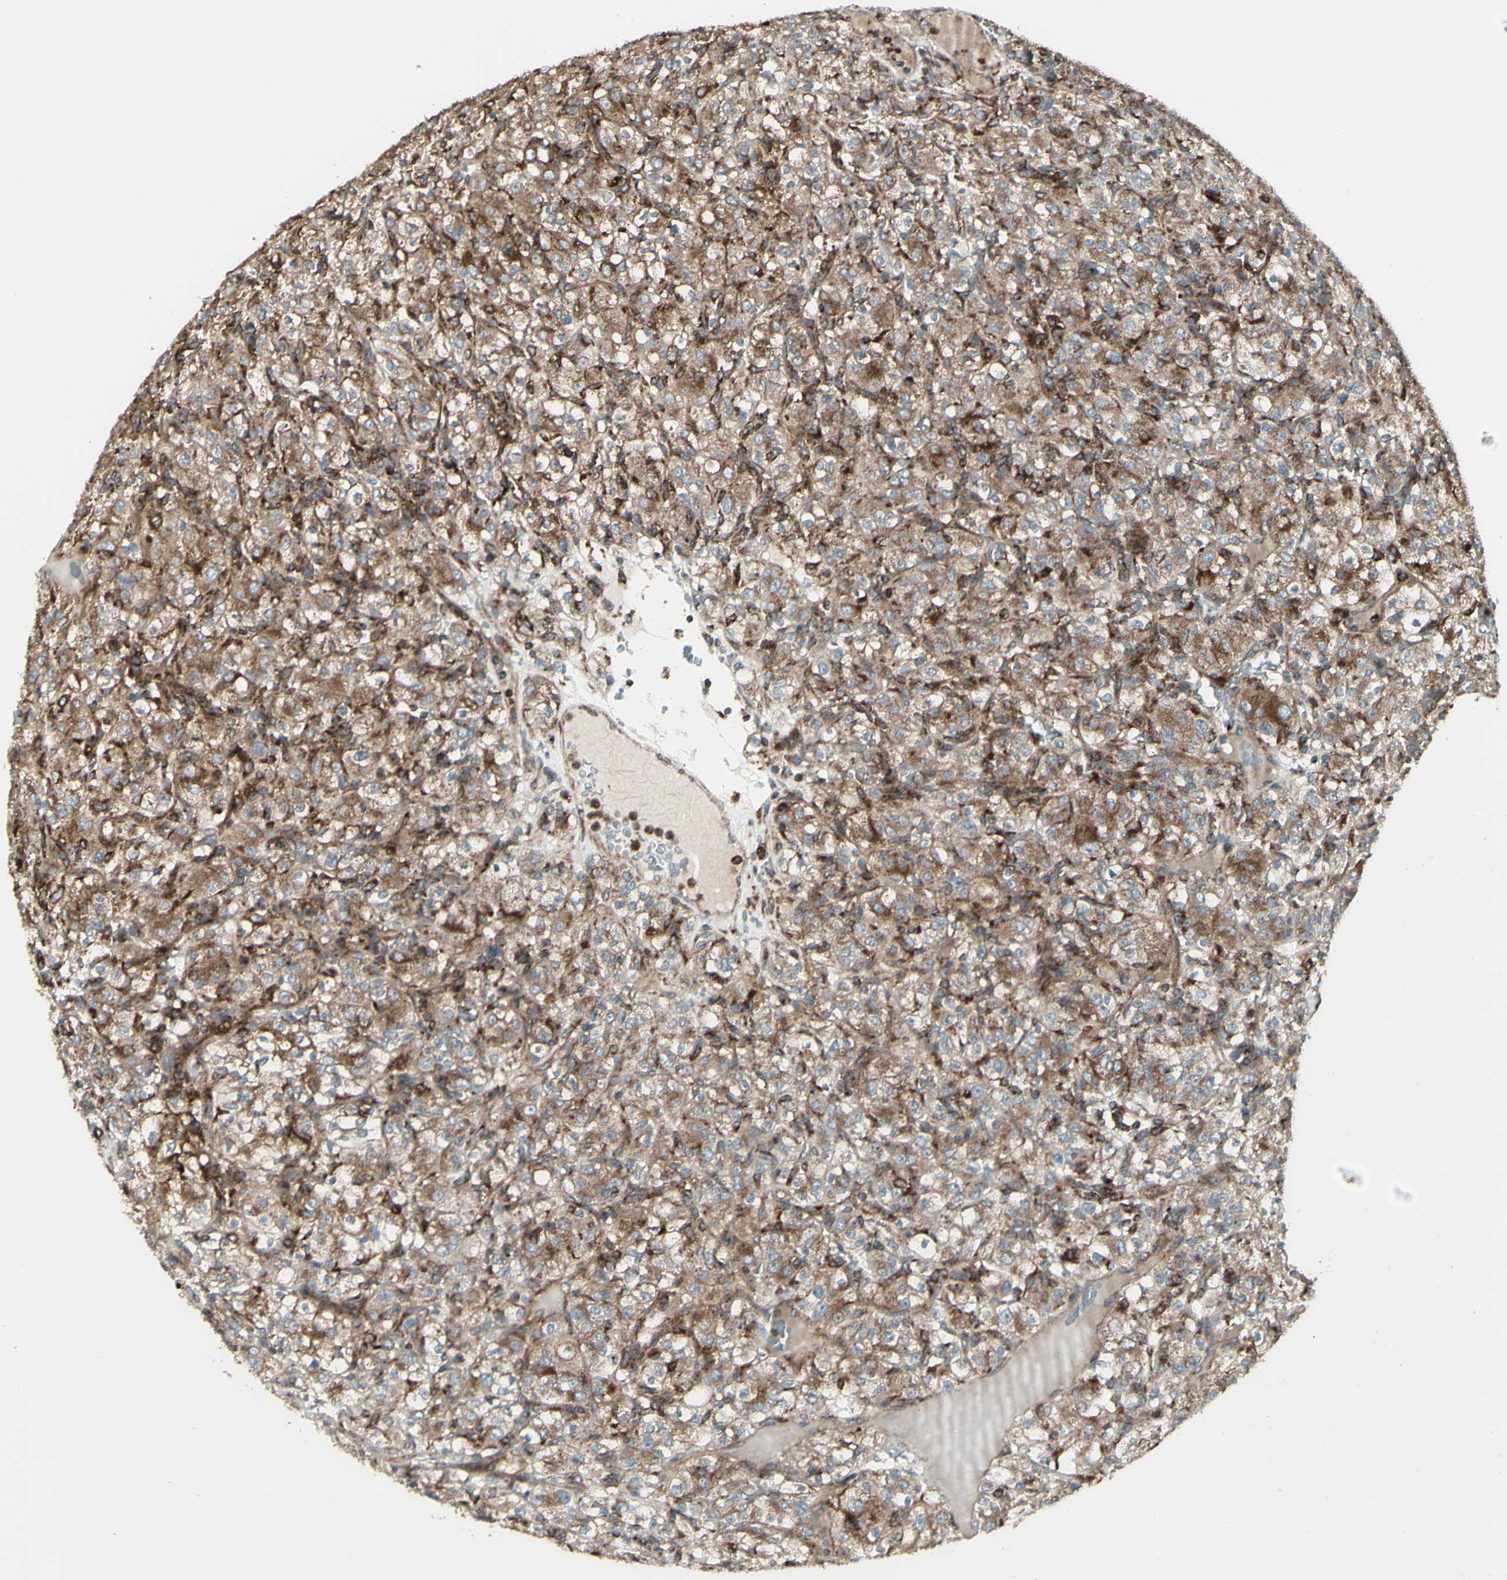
{"staining": {"intensity": "moderate", "quantity": ">75%", "location": "cytoplasmic/membranous"}, "tissue": "renal cancer", "cell_type": "Tumor cells", "image_type": "cancer", "snomed": [{"axis": "morphology", "description": "Normal tissue, NOS"}, {"axis": "morphology", "description": "Adenocarcinoma, NOS"}, {"axis": "topography", "description": "Kidney"}], "caption": "DAB immunohistochemical staining of human adenocarcinoma (renal) demonstrates moderate cytoplasmic/membranous protein expression in about >75% of tumor cells.", "gene": "NAPA", "patient": {"sex": "female", "age": 72}}